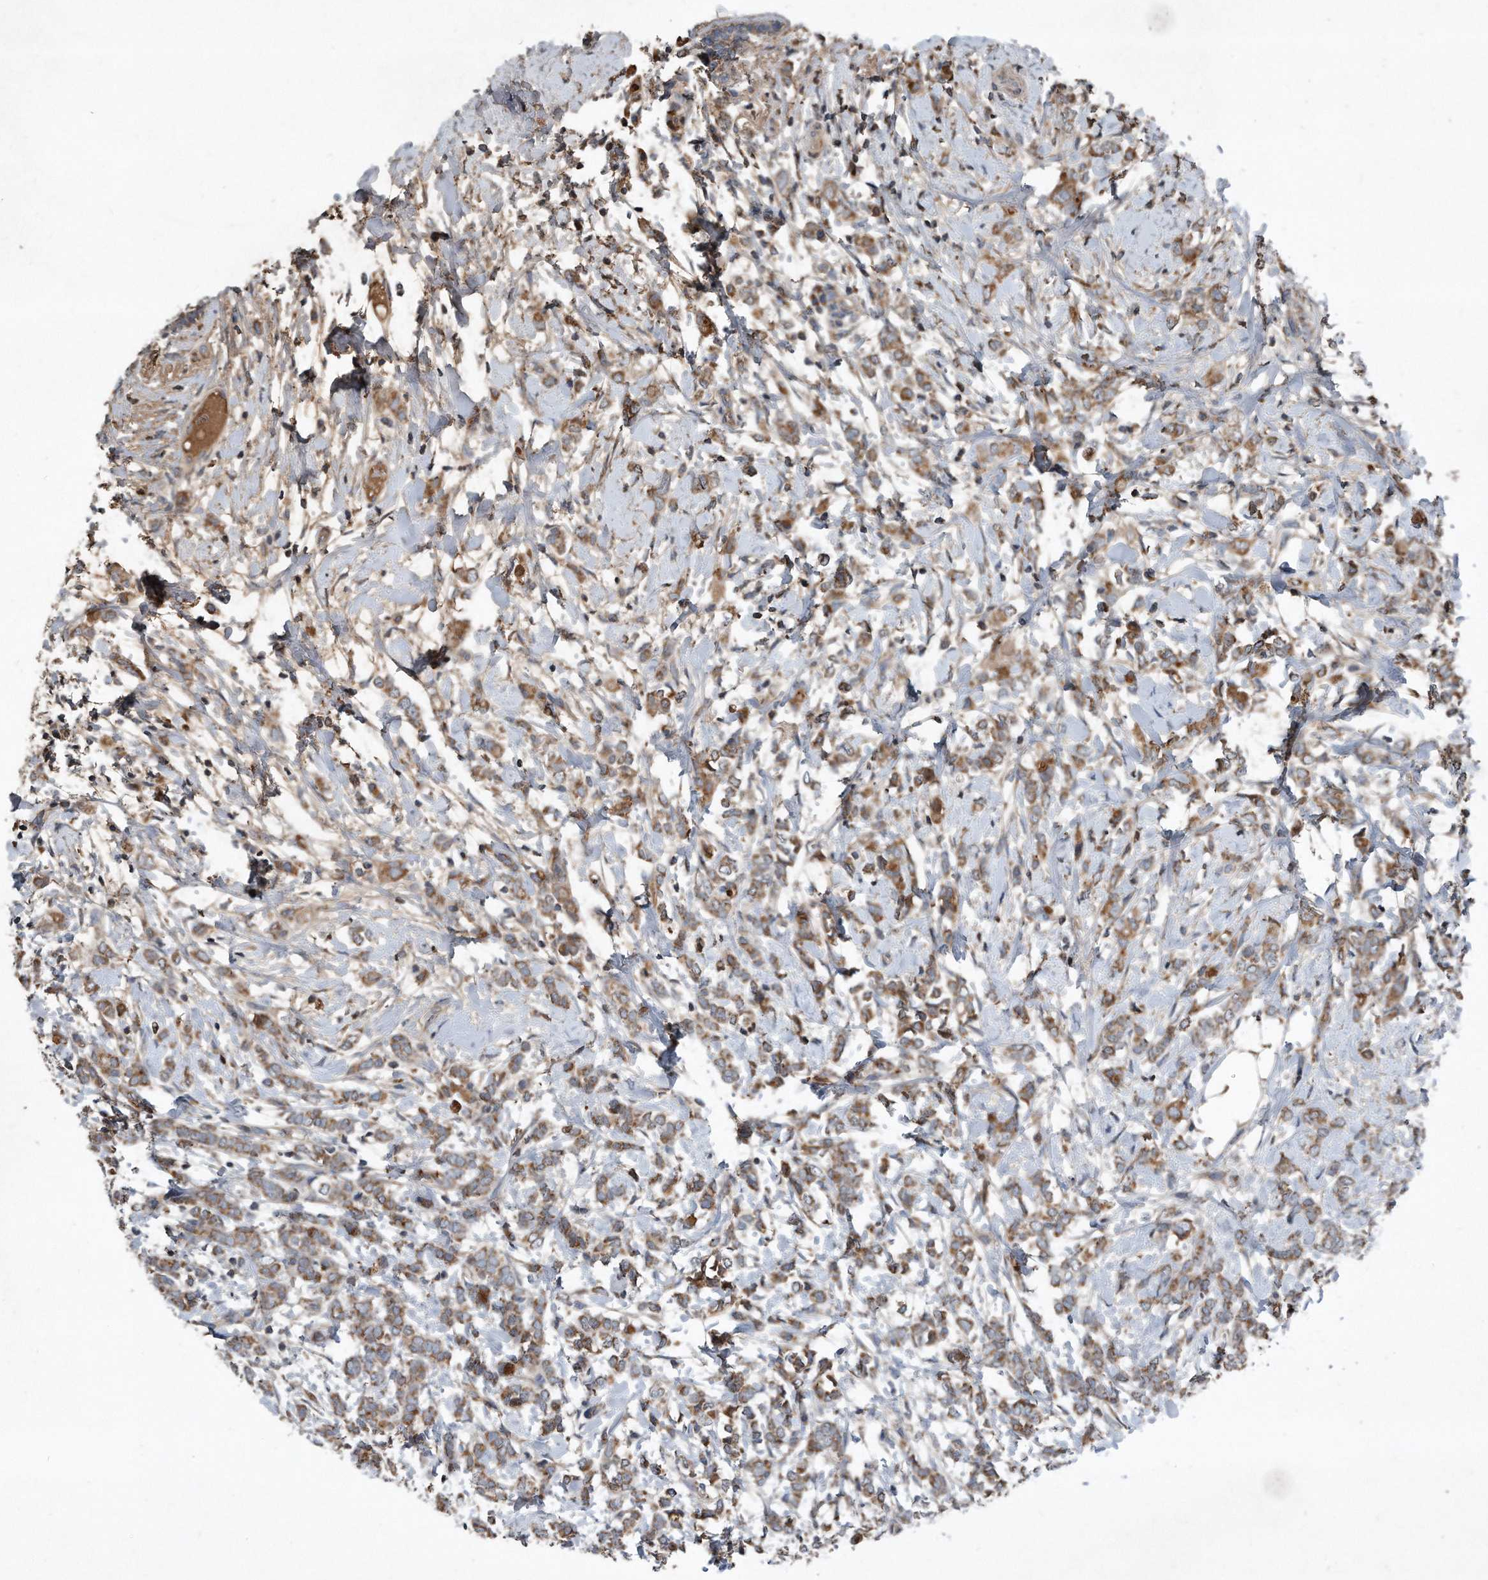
{"staining": {"intensity": "moderate", "quantity": ">75%", "location": "cytoplasmic/membranous"}, "tissue": "breast cancer", "cell_type": "Tumor cells", "image_type": "cancer", "snomed": [{"axis": "morphology", "description": "Normal tissue, NOS"}, {"axis": "morphology", "description": "Lobular carcinoma"}, {"axis": "topography", "description": "Breast"}], "caption": "IHC (DAB) staining of breast lobular carcinoma demonstrates moderate cytoplasmic/membranous protein staining in about >75% of tumor cells.", "gene": "SDHA", "patient": {"sex": "female", "age": 47}}